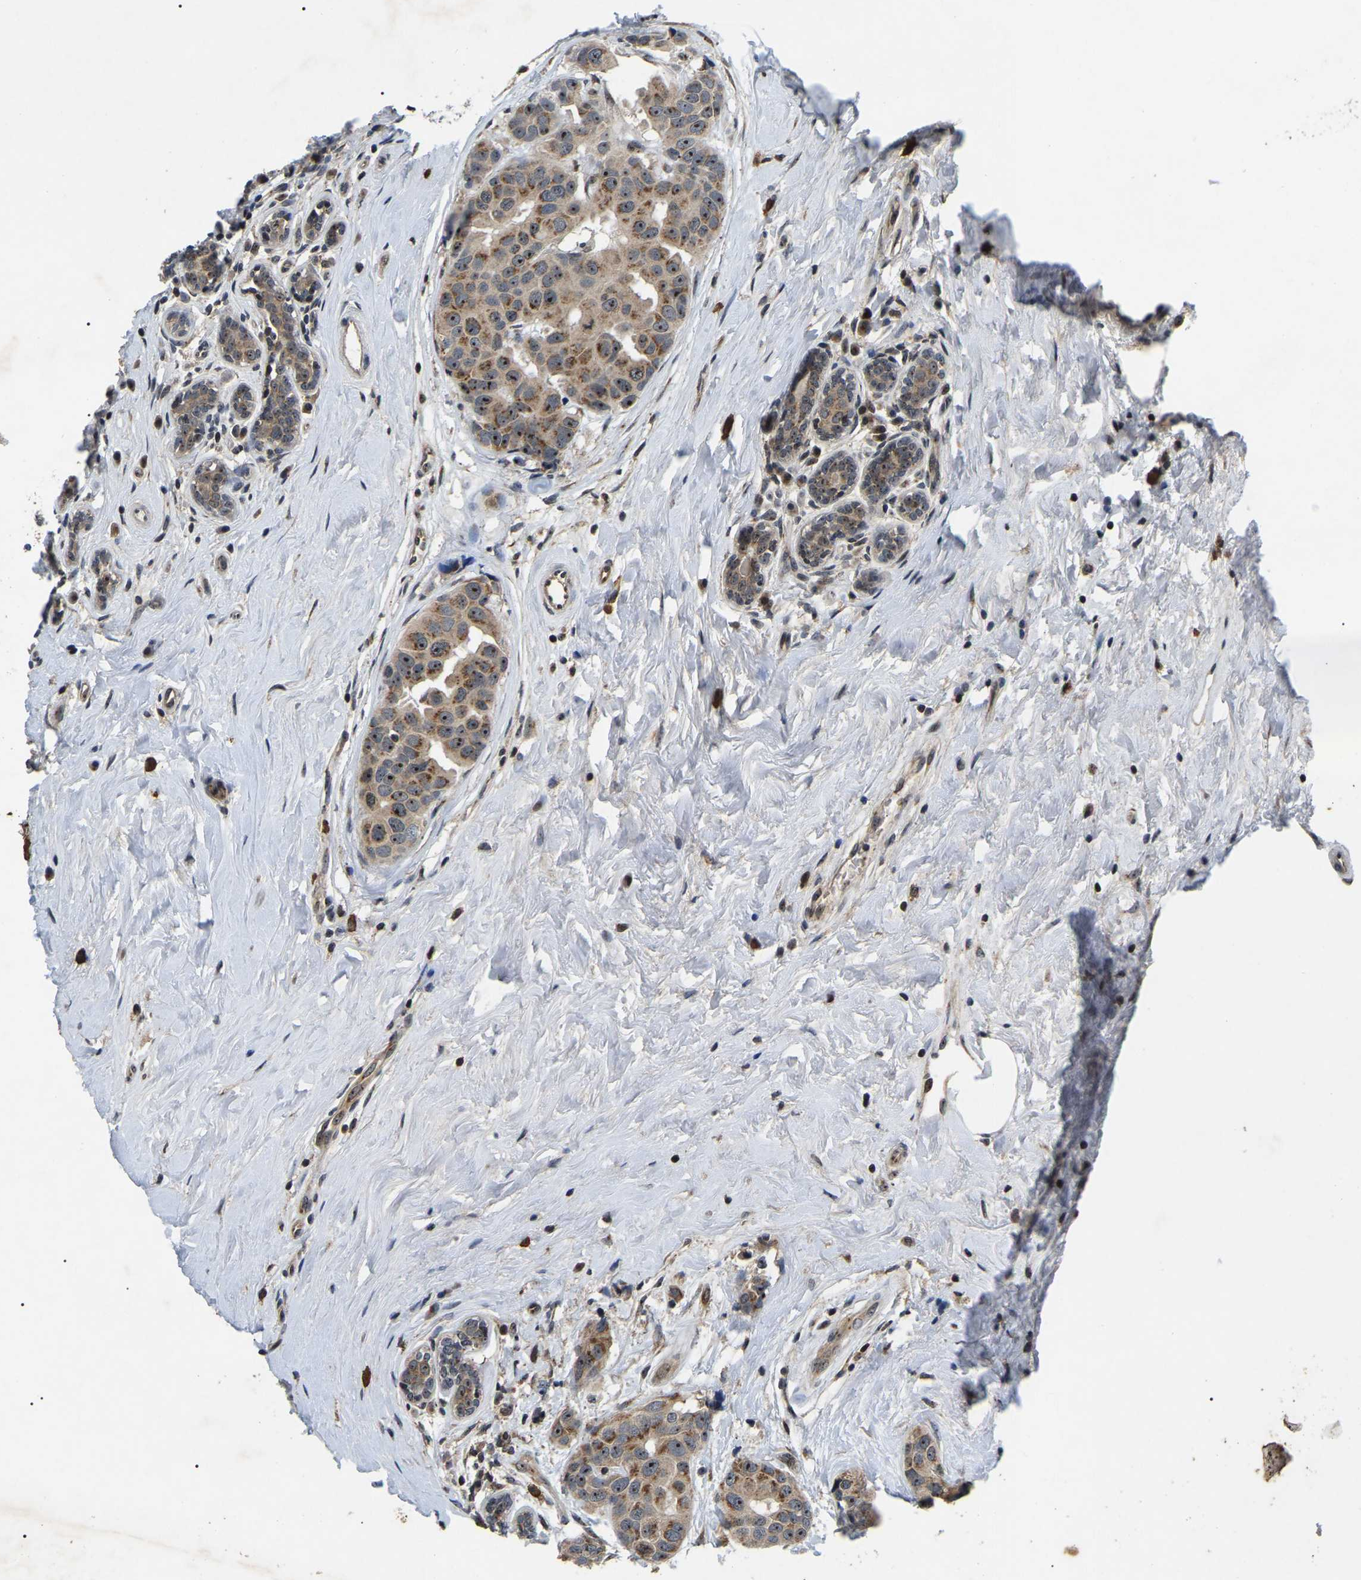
{"staining": {"intensity": "moderate", "quantity": ">75%", "location": "cytoplasmic/membranous,nuclear"}, "tissue": "breast cancer", "cell_type": "Tumor cells", "image_type": "cancer", "snomed": [{"axis": "morphology", "description": "Normal tissue, NOS"}, {"axis": "morphology", "description": "Duct carcinoma"}, {"axis": "topography", "description": "Breast"}], "caption": "Moderate cytoplasmic/membranous and nuclear protein positivity is identified in approximately >75% of tumor cells in breast infiltrating ductal carcinoma. Nuclei are stained in blue.", "gene": "RBM28", "patient": {"sex": "female", "age": 39}}